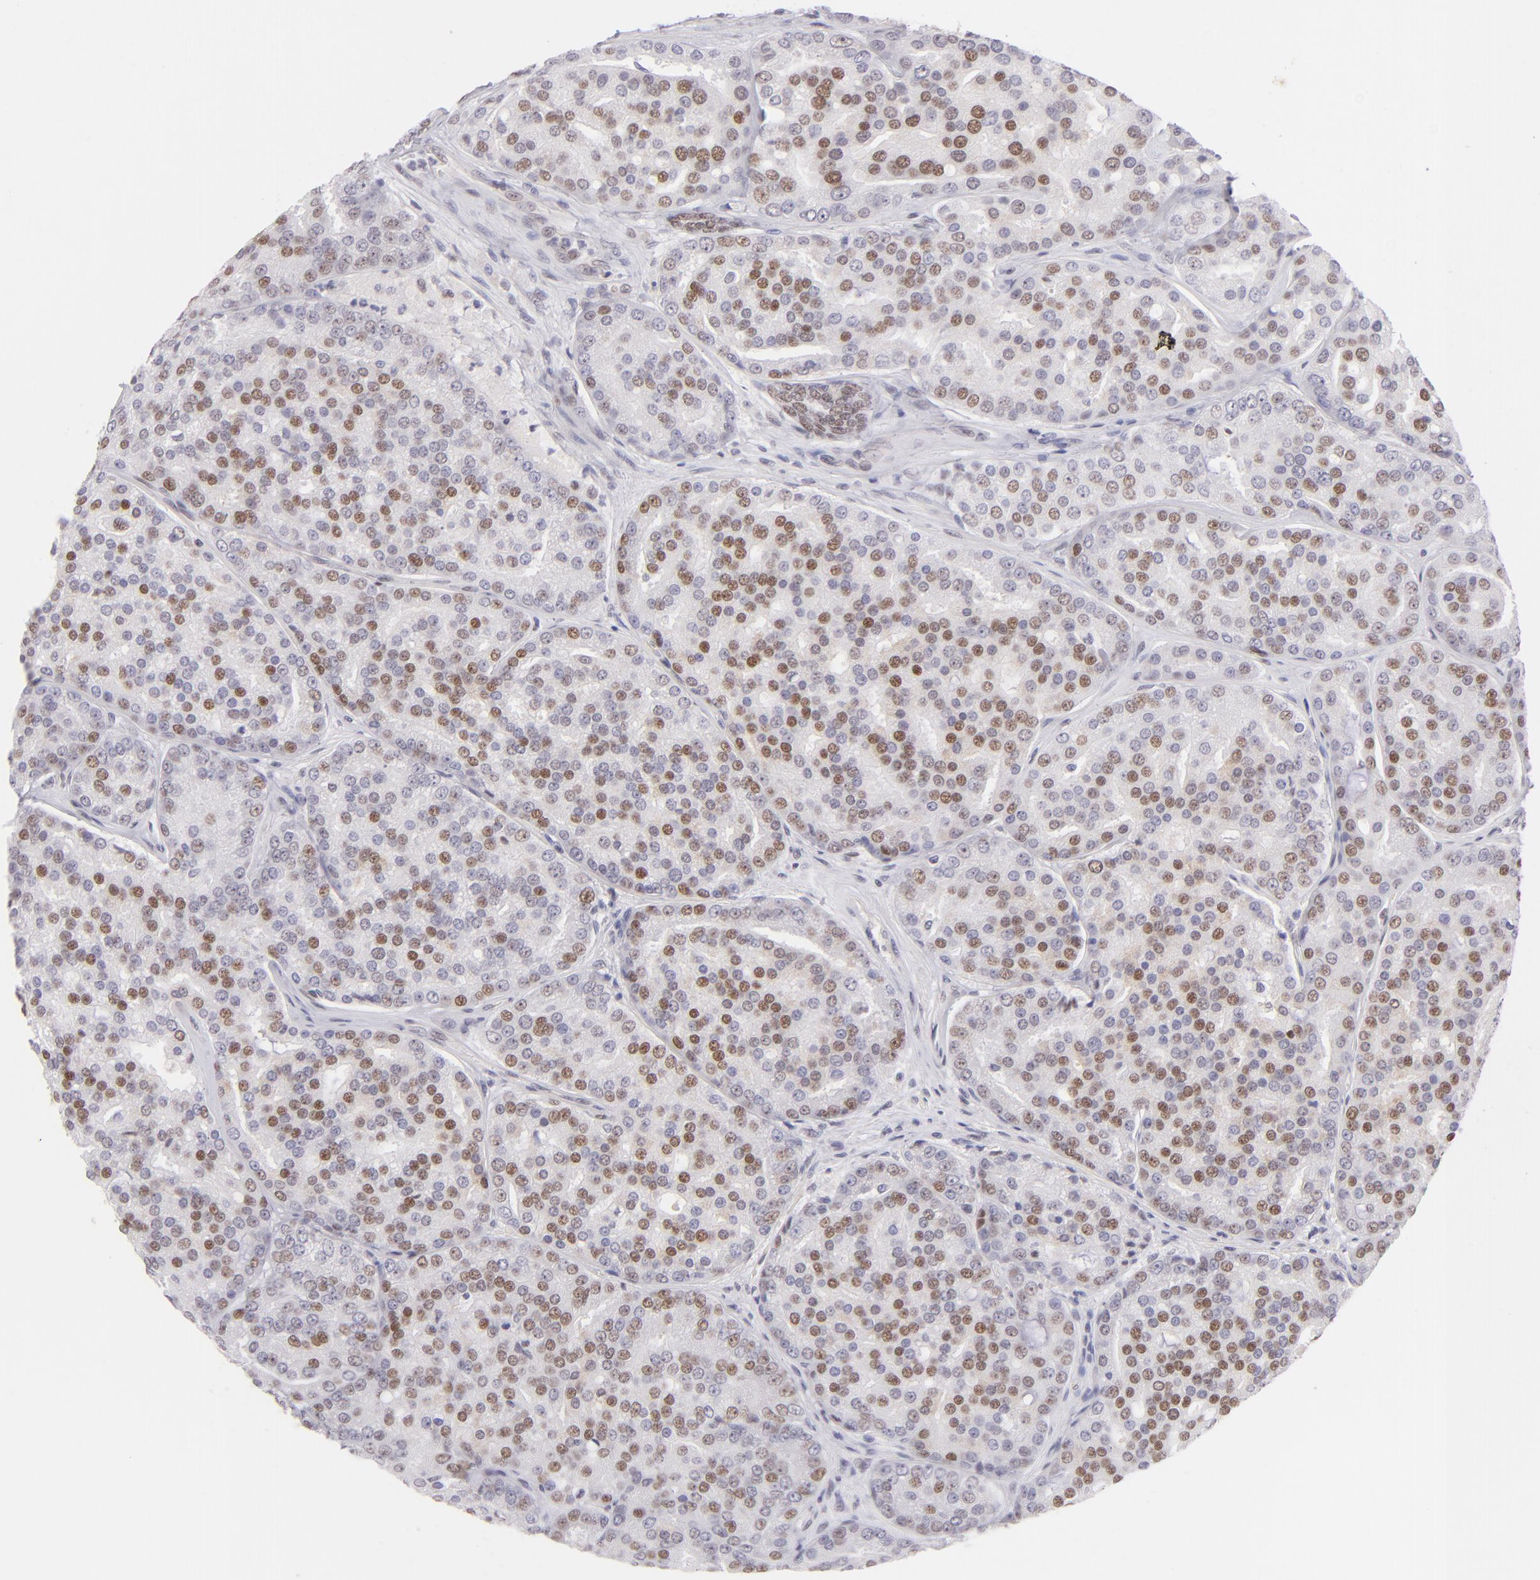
{"staining": {"intensity": "moderate", "quantity": "25%-75%", "location": "nuclear"}, "tissue": "prostate cancer", "cell_type": "Tumor cells", "image_type": "cancer", "snomed": [{"axis": "morphology", "description": "Adenocarcinoma, High grade"}, {"axis": "topography", "description": "Prostate"}], "caption": "An immunohistochemistry (IHC) micrograph of tumor tissue is shown. Protein staining in brown shows moderate nuclear positivity in prostate cancer (high-grade adenocarcinoma) within tumor cells.", "gene": "POU2F1", "patient": {"sex": "male", "age": 64}}